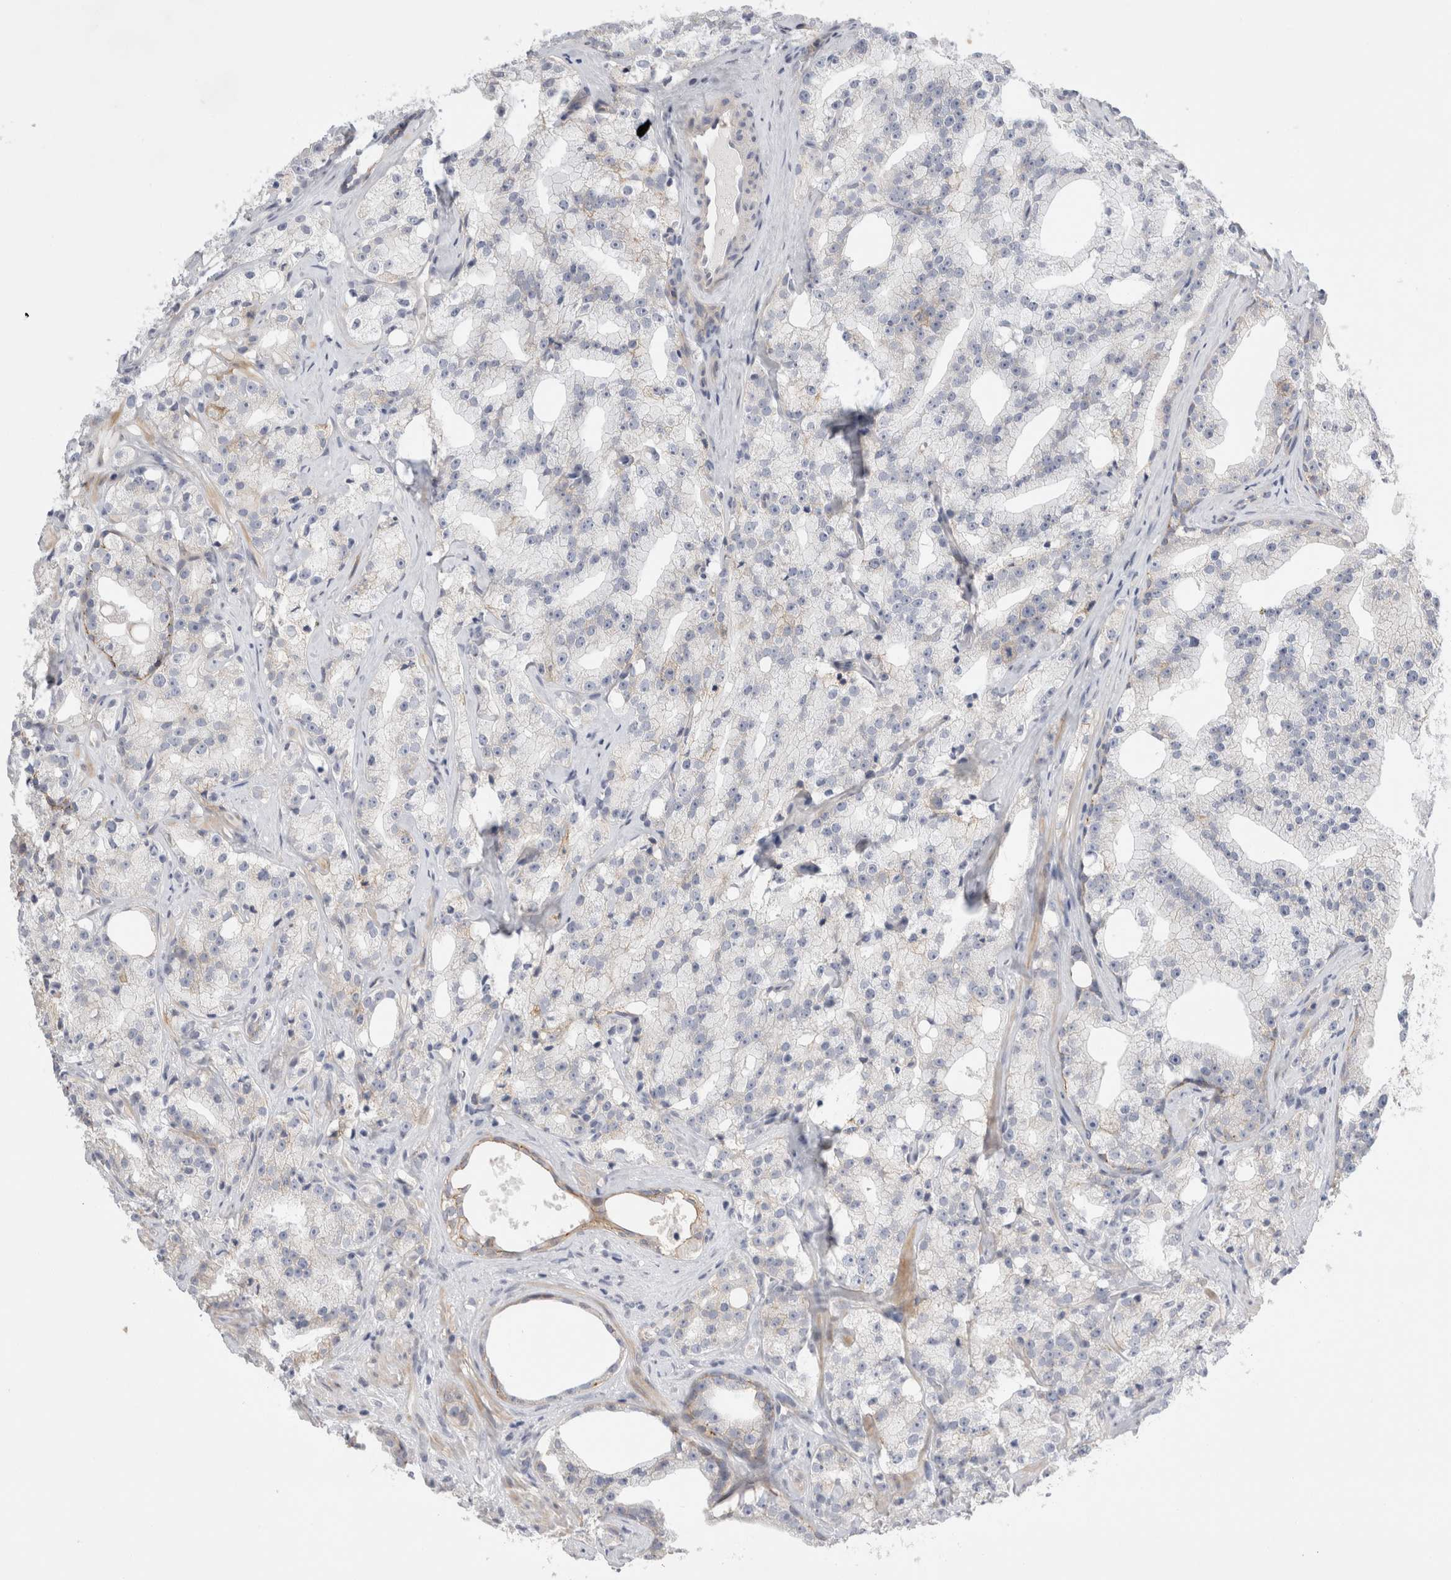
{"staining": {"intensity": "negative", "quantity": "none", "location": "none"}, "tissue": "prostate cancer", "cell_type": "Tumor cells", "image_type": "cancer", "snomed": [{"axis": "morphology", "description": "Adenocarcinoma, High grade"}, {"axis": "topography", "description": "Prostate"}], "caption": "High magnification brightfield microscopy of prostate cancer stained with DAB (brown) and counterstained with hematoxylin (blue): tumor cells show no significant staining.", "gene": "VANGL1", "patient": {"sex": "male", "age": 64}}